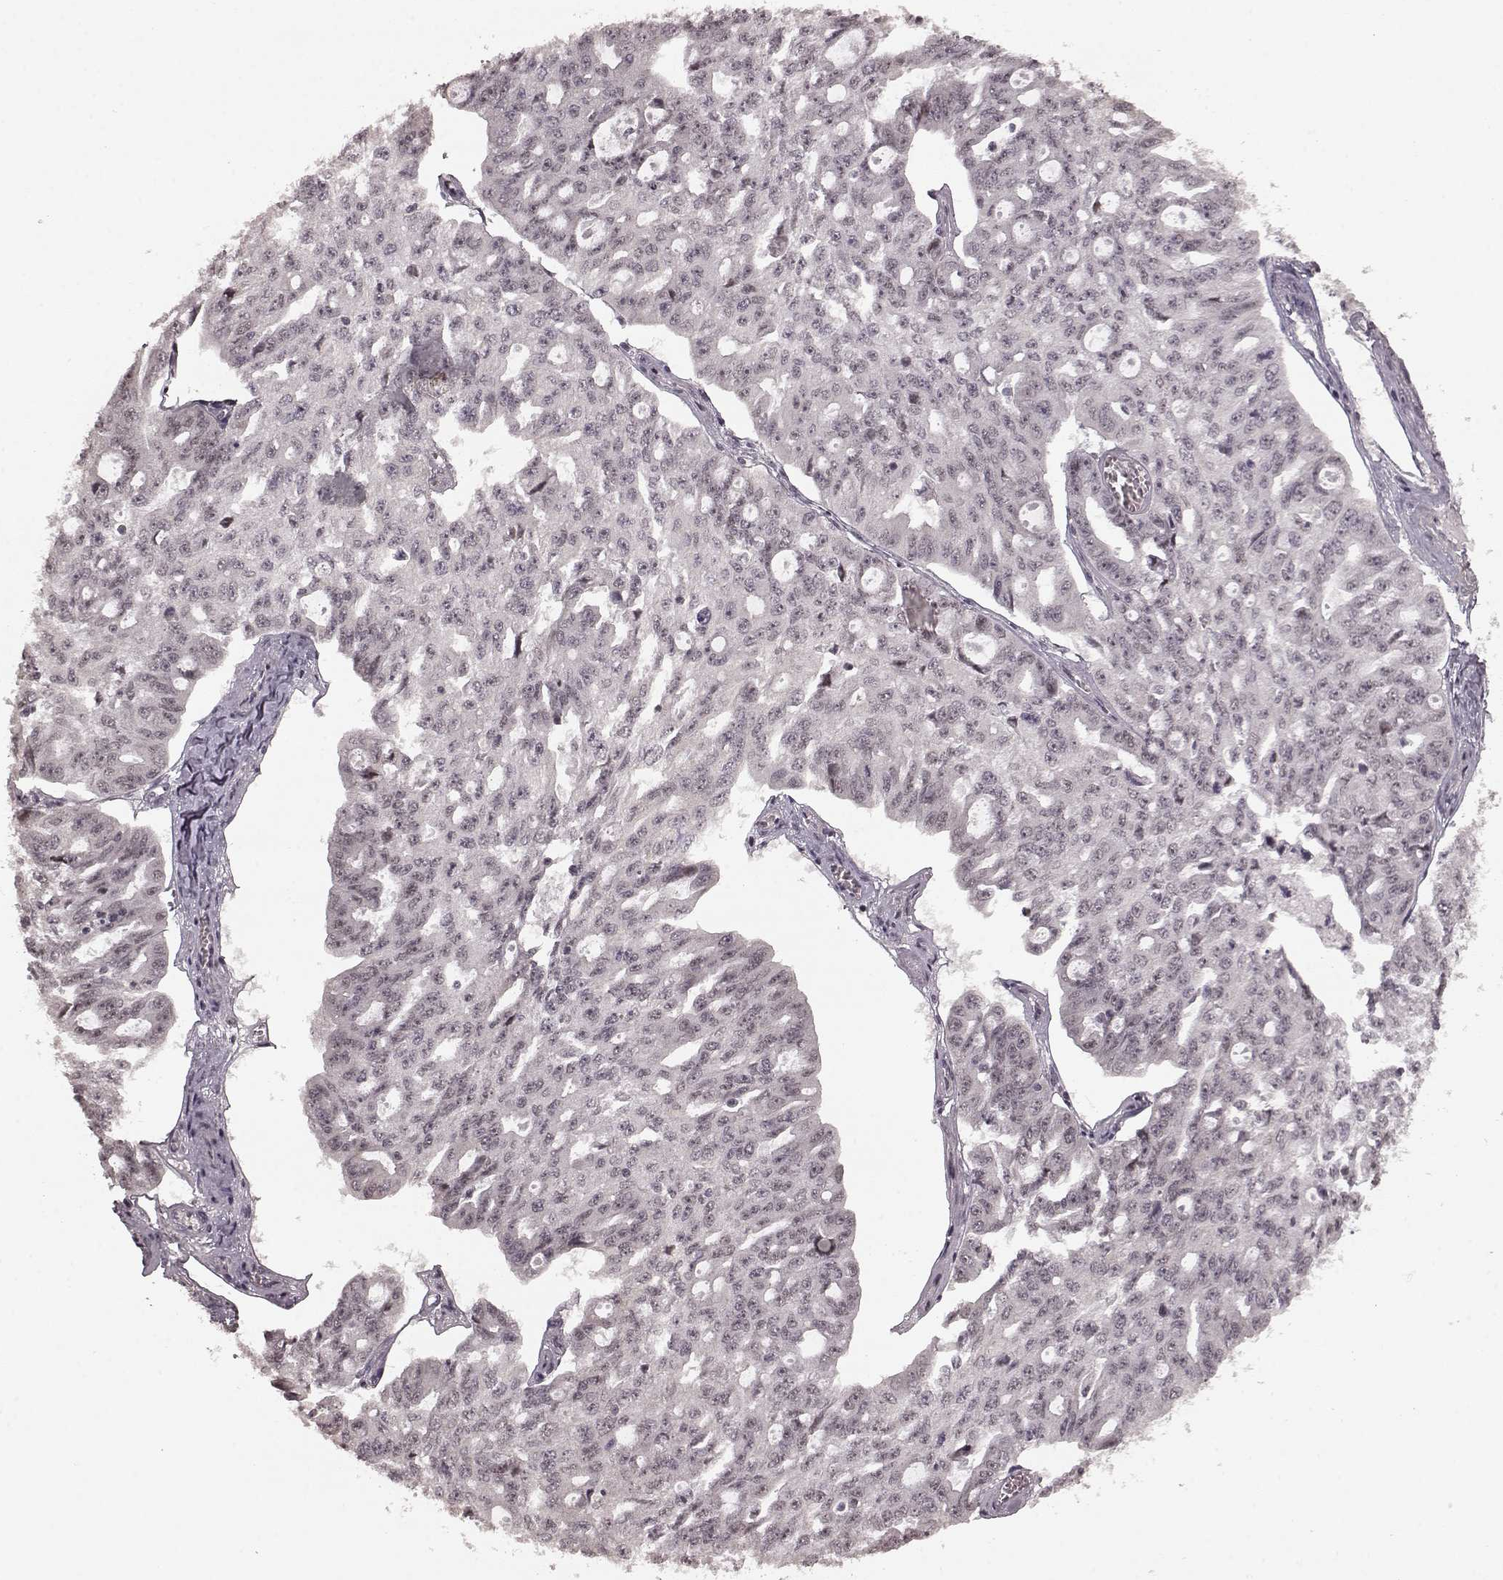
{"staining": {"intensity": "negative", "quantity": "none", "location": "none"}, "tissue": "ovarian cancer", "cell_type": "Tumor cells", "image_type": "cancer", "snomed": [{"axis": "morphology", "description": "Carcinoma, endometroid"}, {"axis": "topography", "description": "Ovary"}], "caption": "DAB immunohistochemical staining of endometroid carcinoma (ovarian) demonstrates no significant expression in tumor cells.", "gene": "PLCB4", "patient": {"sex": "female", "age": 65}}